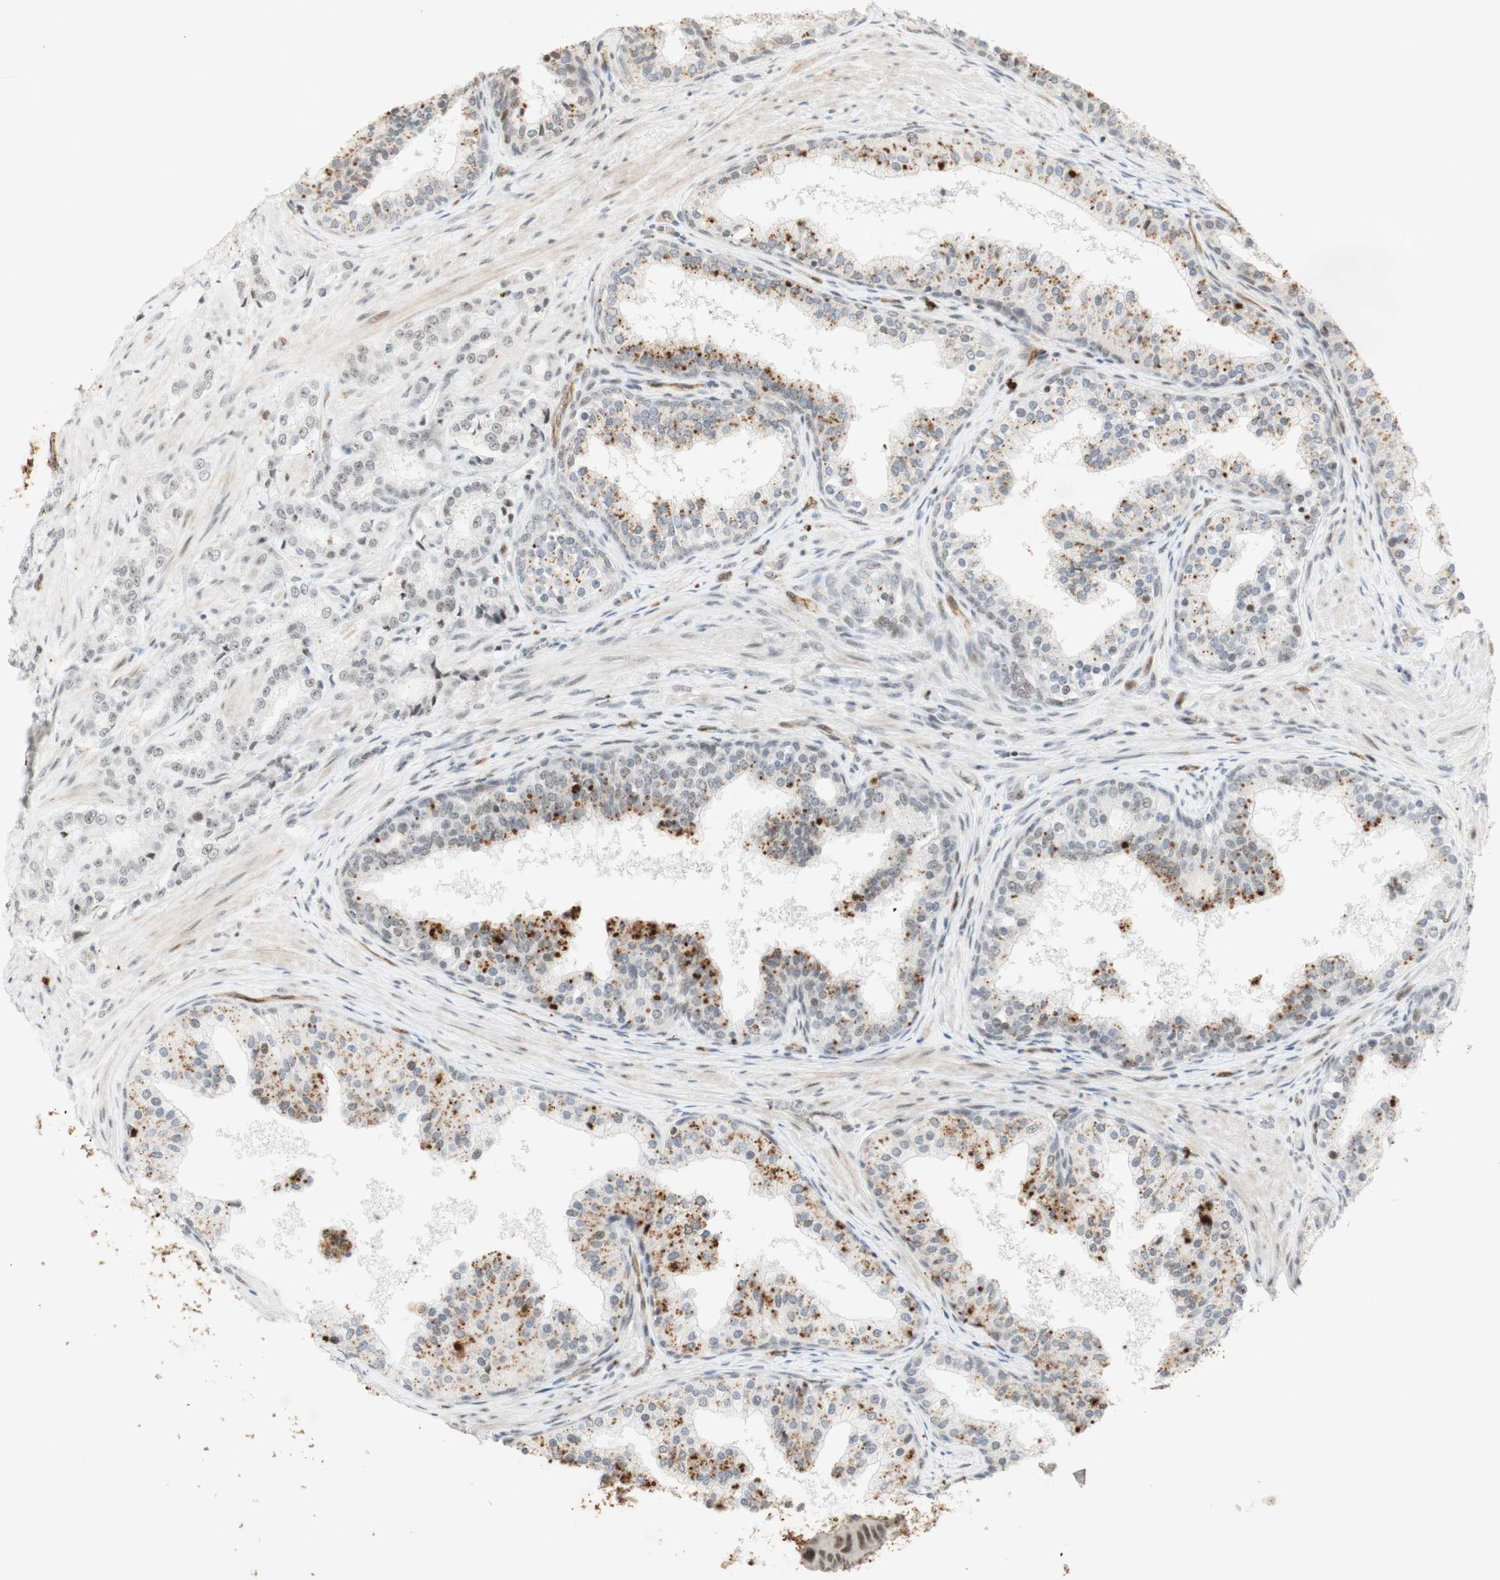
{"staining": {"intensity": "moderate", "quantity": ">75%", "location": "nuclear"}, "tissue": "prostate cancer", "cell_type": "Tumor cells", "image_type": "cancer", "snomed": [{"axis": "morphology", "description": "Adenocarcinoma, Low grade"}, {"axis": "topography", "description": "Prostate"}], "caption": "Moderate nuclear protein staining is seen in about >75% of tumor cells in prostate cancer. (Stains: DAB in brown, nuclei in blue, Microscopy: brightfield microscopy at high magnification).", "gene": "IRF1", "patient": {"sex": "male", "age": 60}}